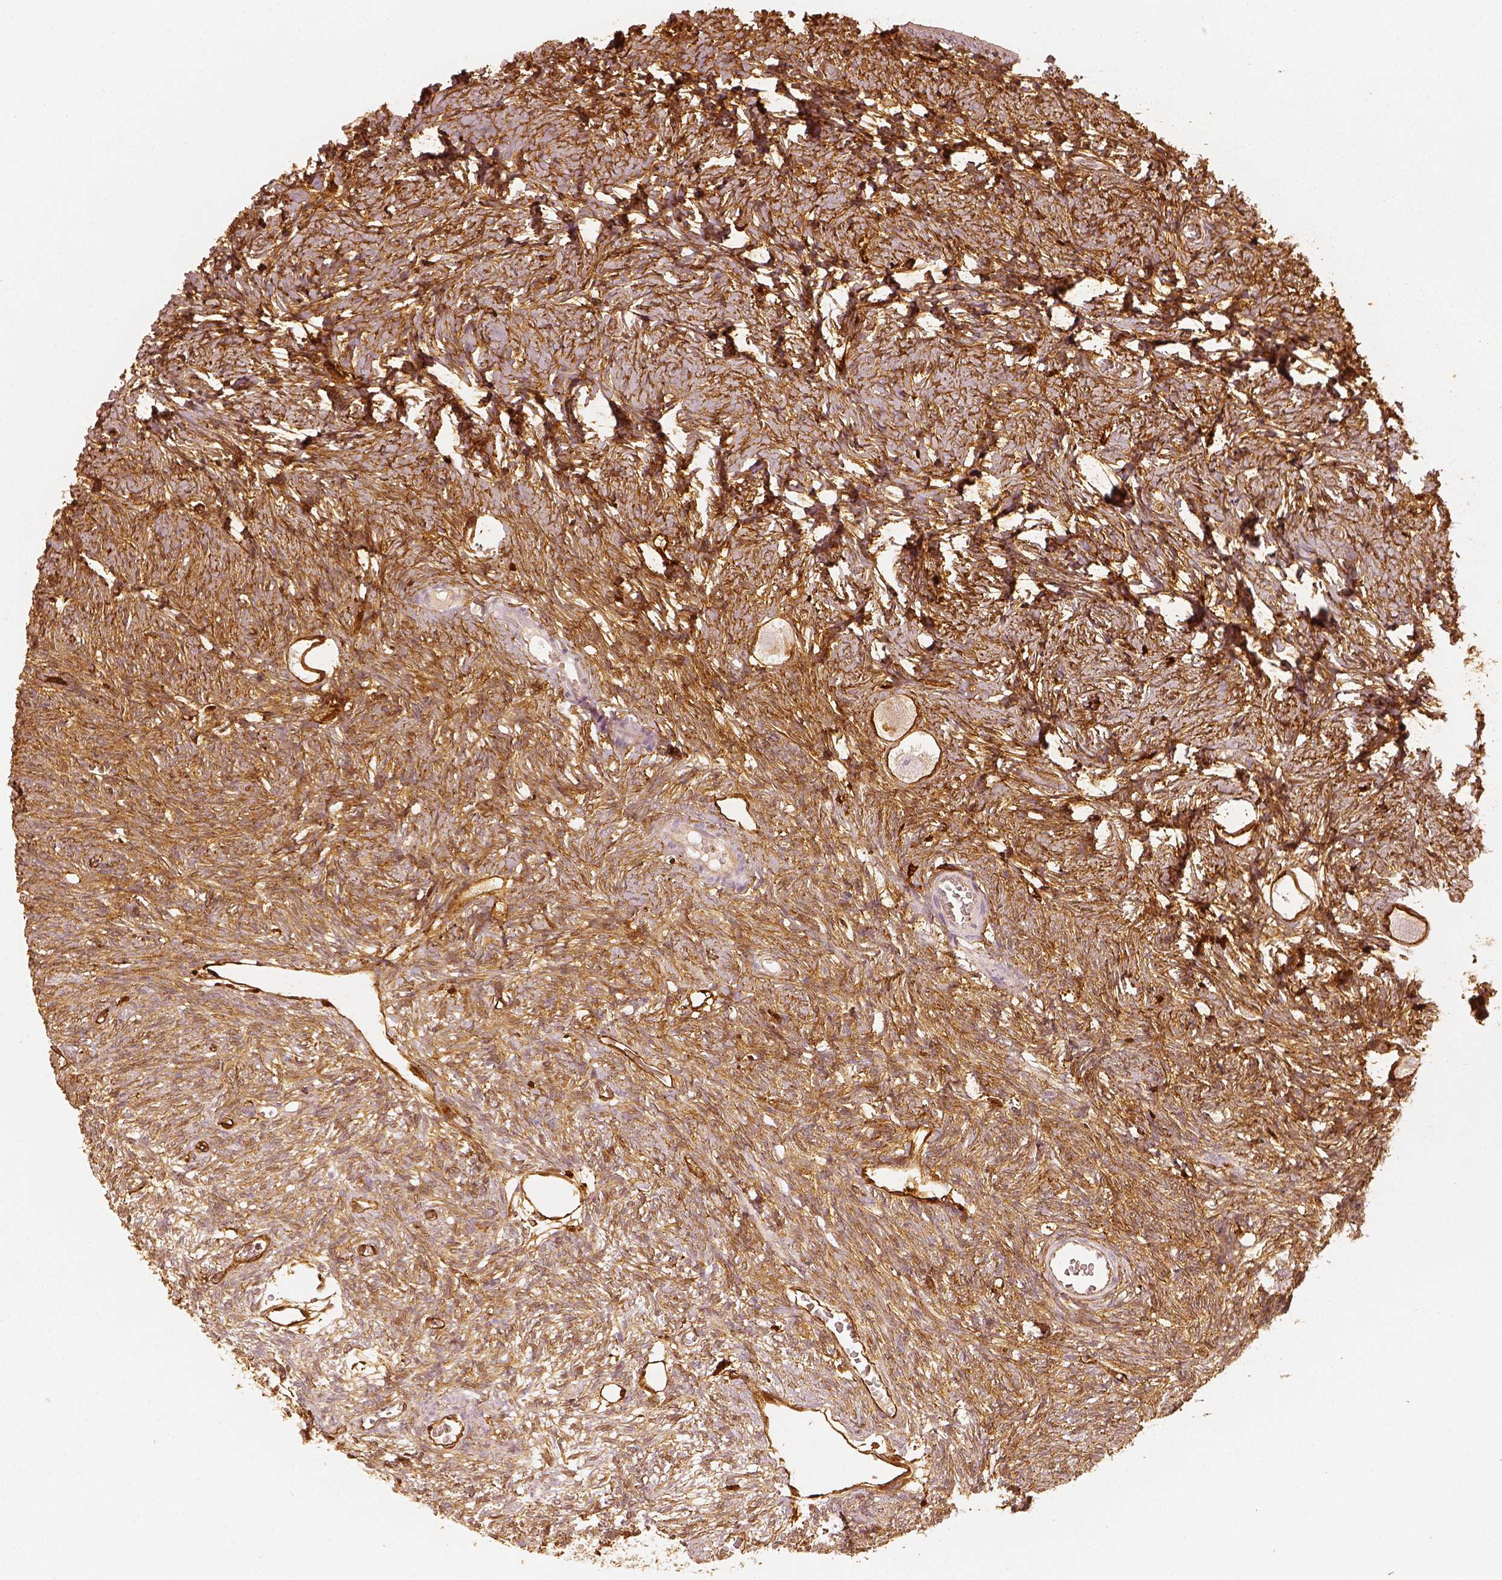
{"staining": {"intensity": "moderate", "quantity": ">75%", "location": "cytoplasmic/membranous"}, "tissue": "ovary", "cell_type": "Follicle cells", "image_type": "normal", "snomed": [{"axis": "morphology", "description": "Normal tissue, NOS"}, {"axis": "topography", "description": "Ovary"}], "caption": "IHC of unremarkable human ovary exhibits medium levels of moderate cytoplasmic/membranous positivity in approximately >75% of follicle cells. The staining was performed using DAB to visualize the protein expression in brown, while the nuclei were stained in blue with hematoxylin (Magnification: 20x).", "gene": "FSCN1", "patient": {"sex": "female", "age": 27}}